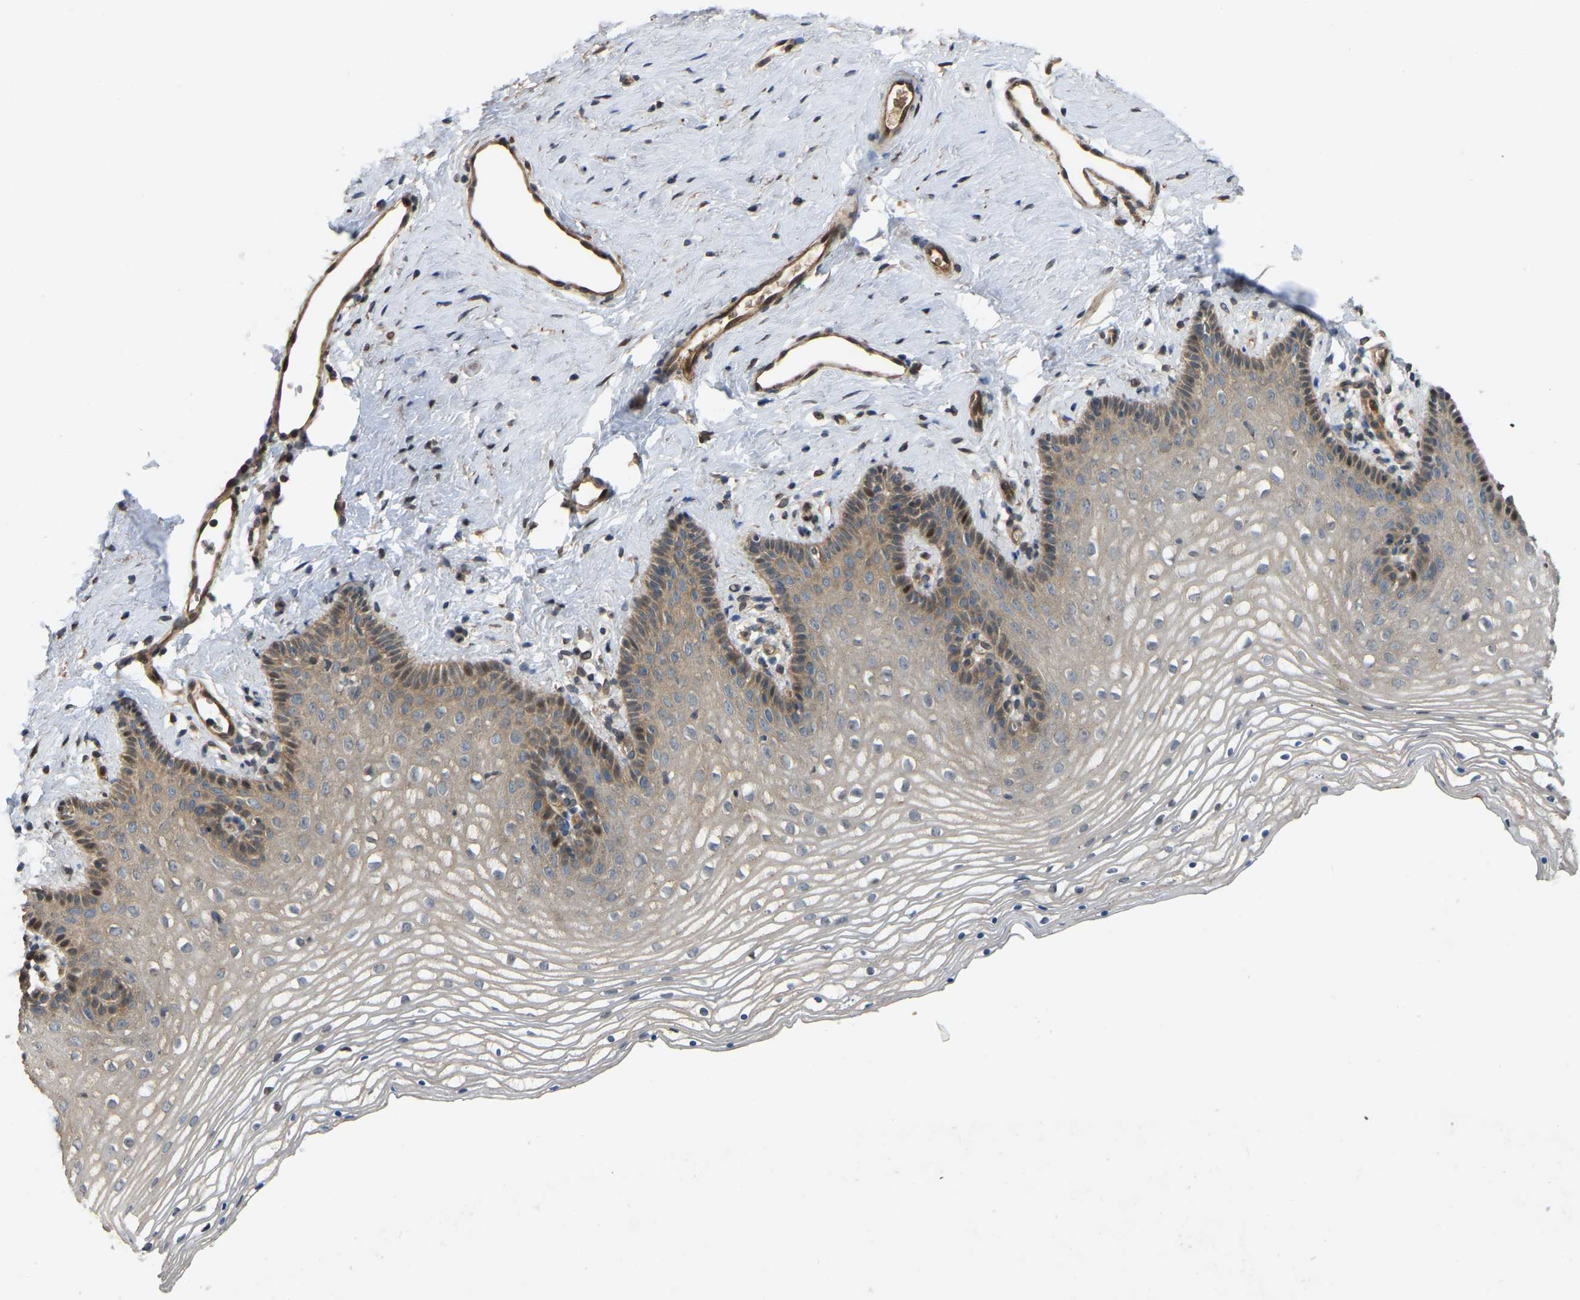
{"staining": {"intensity": "moderate", "quantity": "25%-75%", "location": "cytoplasmic/membranous,nuclear"}, "tissue": "vagina", "cell_type": "Squamous epithelial cells", "image_type": "normal", "snomed": [{"axis": "morphology", "description": "Normal tissue, NOS"}, {"axis": "topography", "description": "Vagina"}], "caption": "Brown immunohistochemical staining in benign human vagina displays moderate cytoplasmic/membranous,nuclear positivity in about 25%-75% of squamous epithelial cells. Ihc stains the protein of interest in brown and the nuclei are stained blue.", "gene": "C21orf91", "patient": {"sex": "female", "age": 32}}